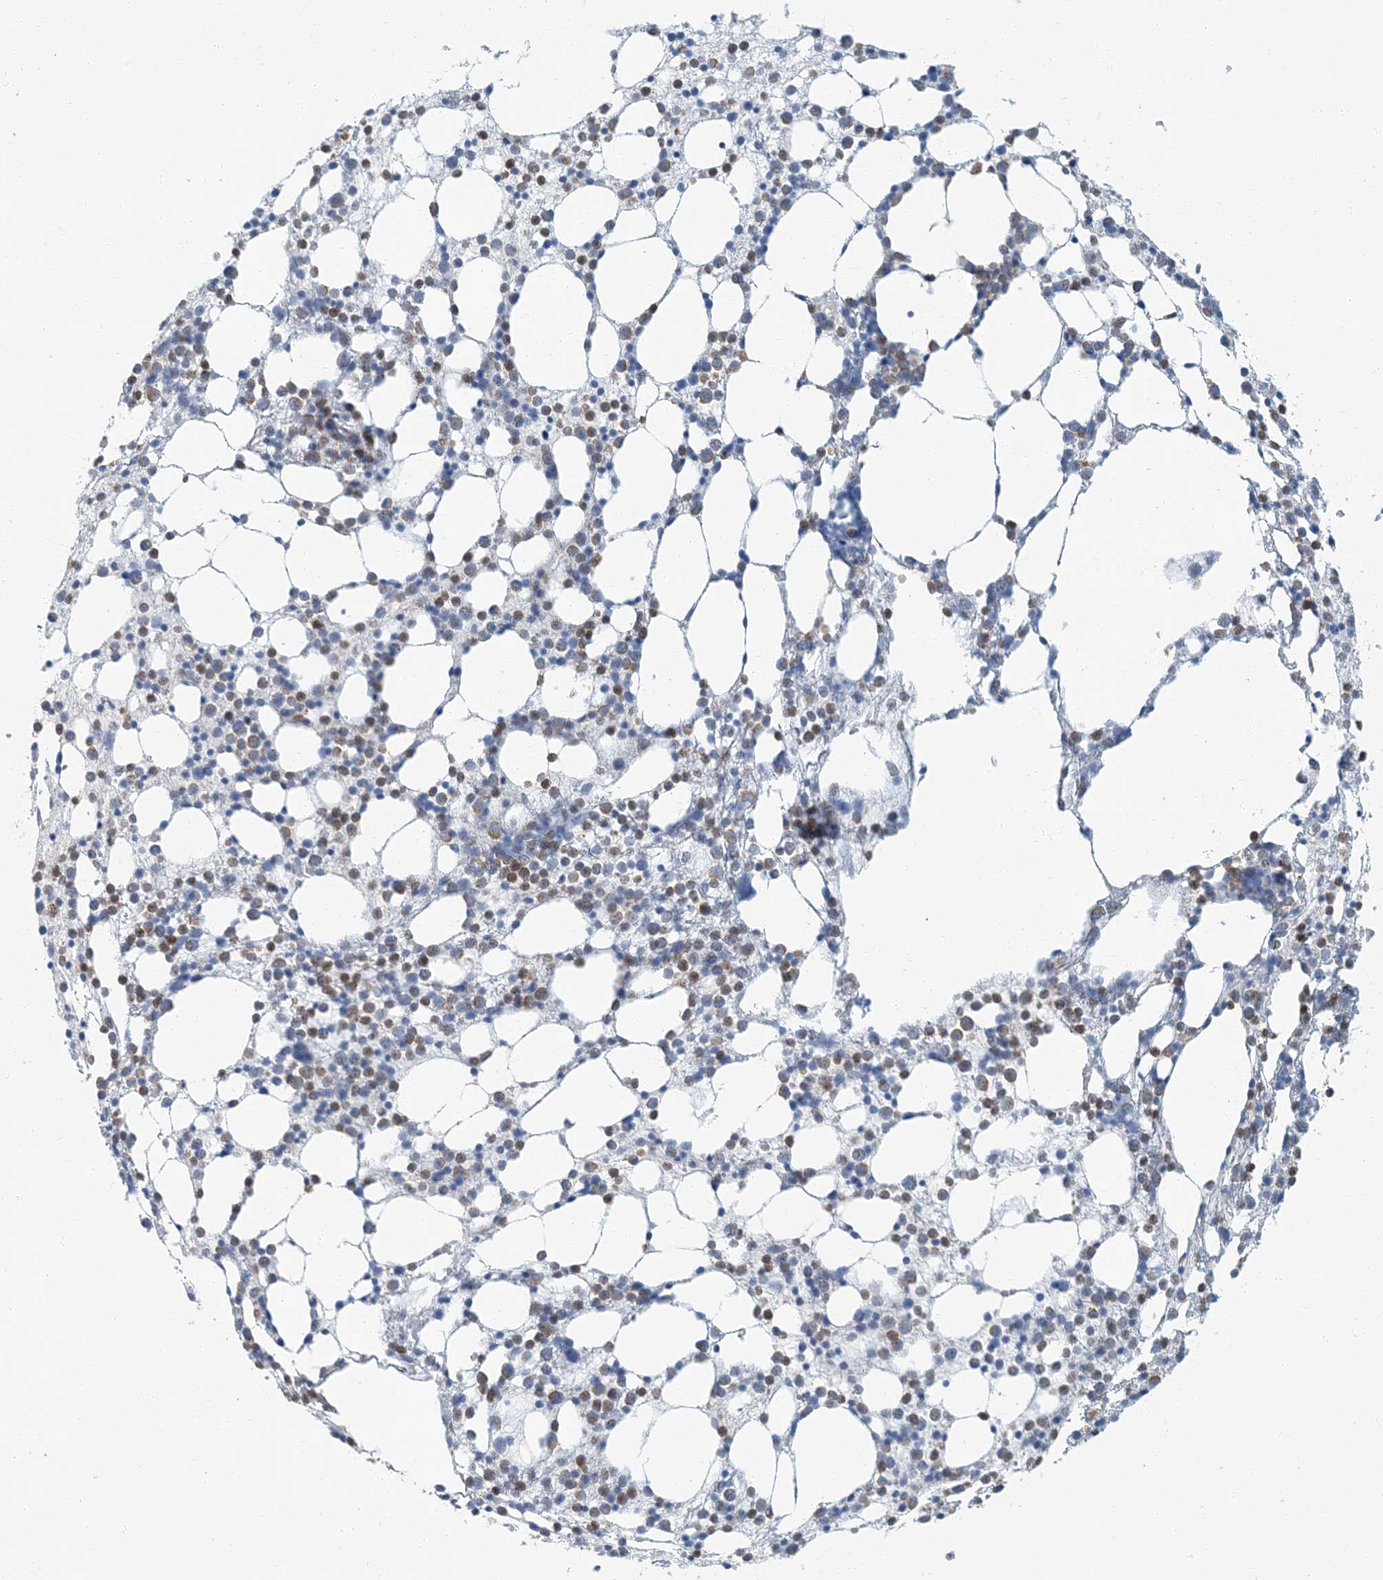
{"staining": {"intensity": "moderate", "quantity": "25%-75%", "location": "cytoplasmic/membranous"}, "tissue": "bone marrow", "cell_type": "Hematopoietic cells", "image_type": "normal", "snomed": [{"axis": "morphology", "description": "Normal tissue, NOS"}, {"axis": "topography", "description": "Bone marrow"}], "caption": "About 25%-75% of hematopoietic cells in normal bone marrow exhibit moderate cytoplasmic/membranous protein expression as visualized by brown immunohistochemical staining.", "gene": "EPHA4", "patient": {"sex": "female", "age": 57}}